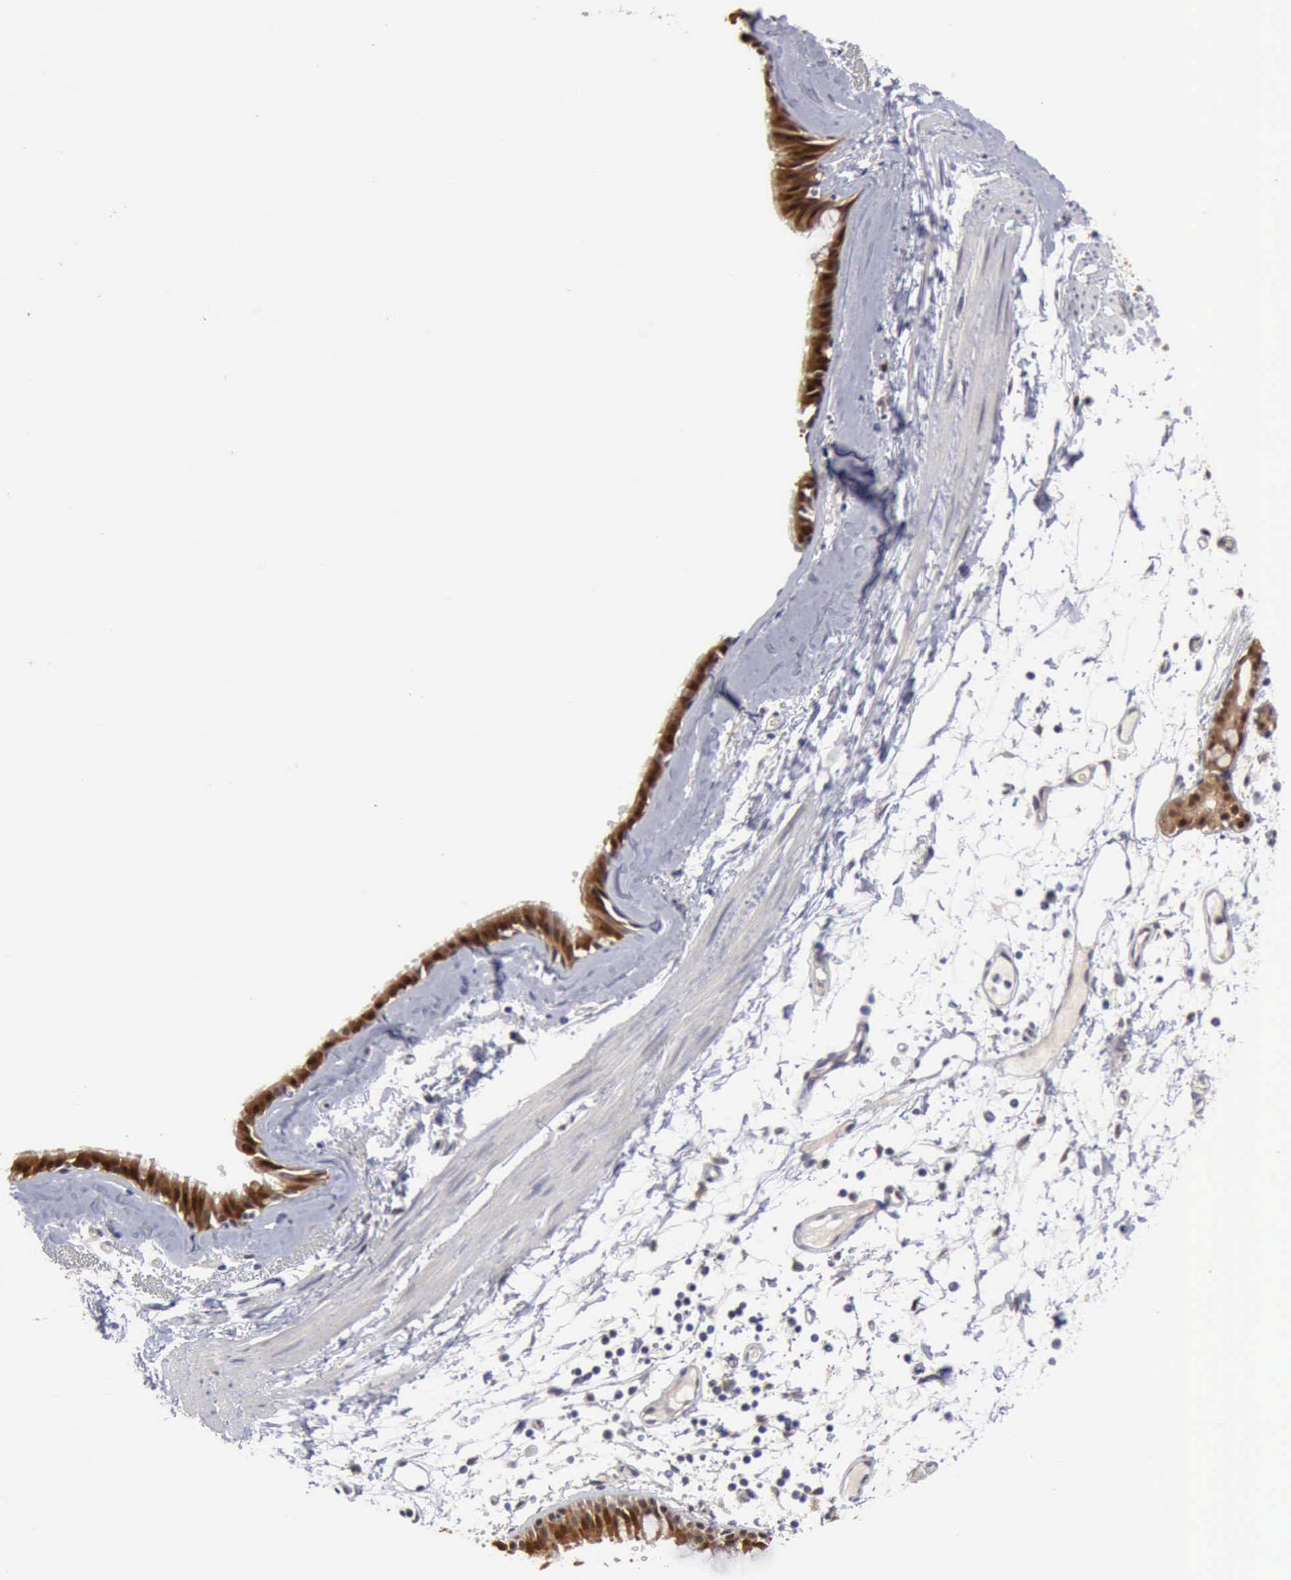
{"staining": {"intensity": "strong", "quantity": ">75%", "location": "cytoplasmic/membranous,nuclear"}, "tissue": "bronchus", "cell_type": "Respiratory epithelial cells", "image_type": "normal", "snomed": [{"axis": "morphology", "description": "Normal tissue, NOS"}, {"axis": "topography", "description": "Bronchus"}, {"axis": "topography", "description": "Lung"}], "caption": "The immunohistochemical stain shows strong cytoplasmic/membranous,nuclear expression in respiratory epithelial cells of benign bronchus. (IHC, brightfield microscopy, high magnification).", "gene": "PTGR2", "patient": {"sex": "female", "age": 56}}